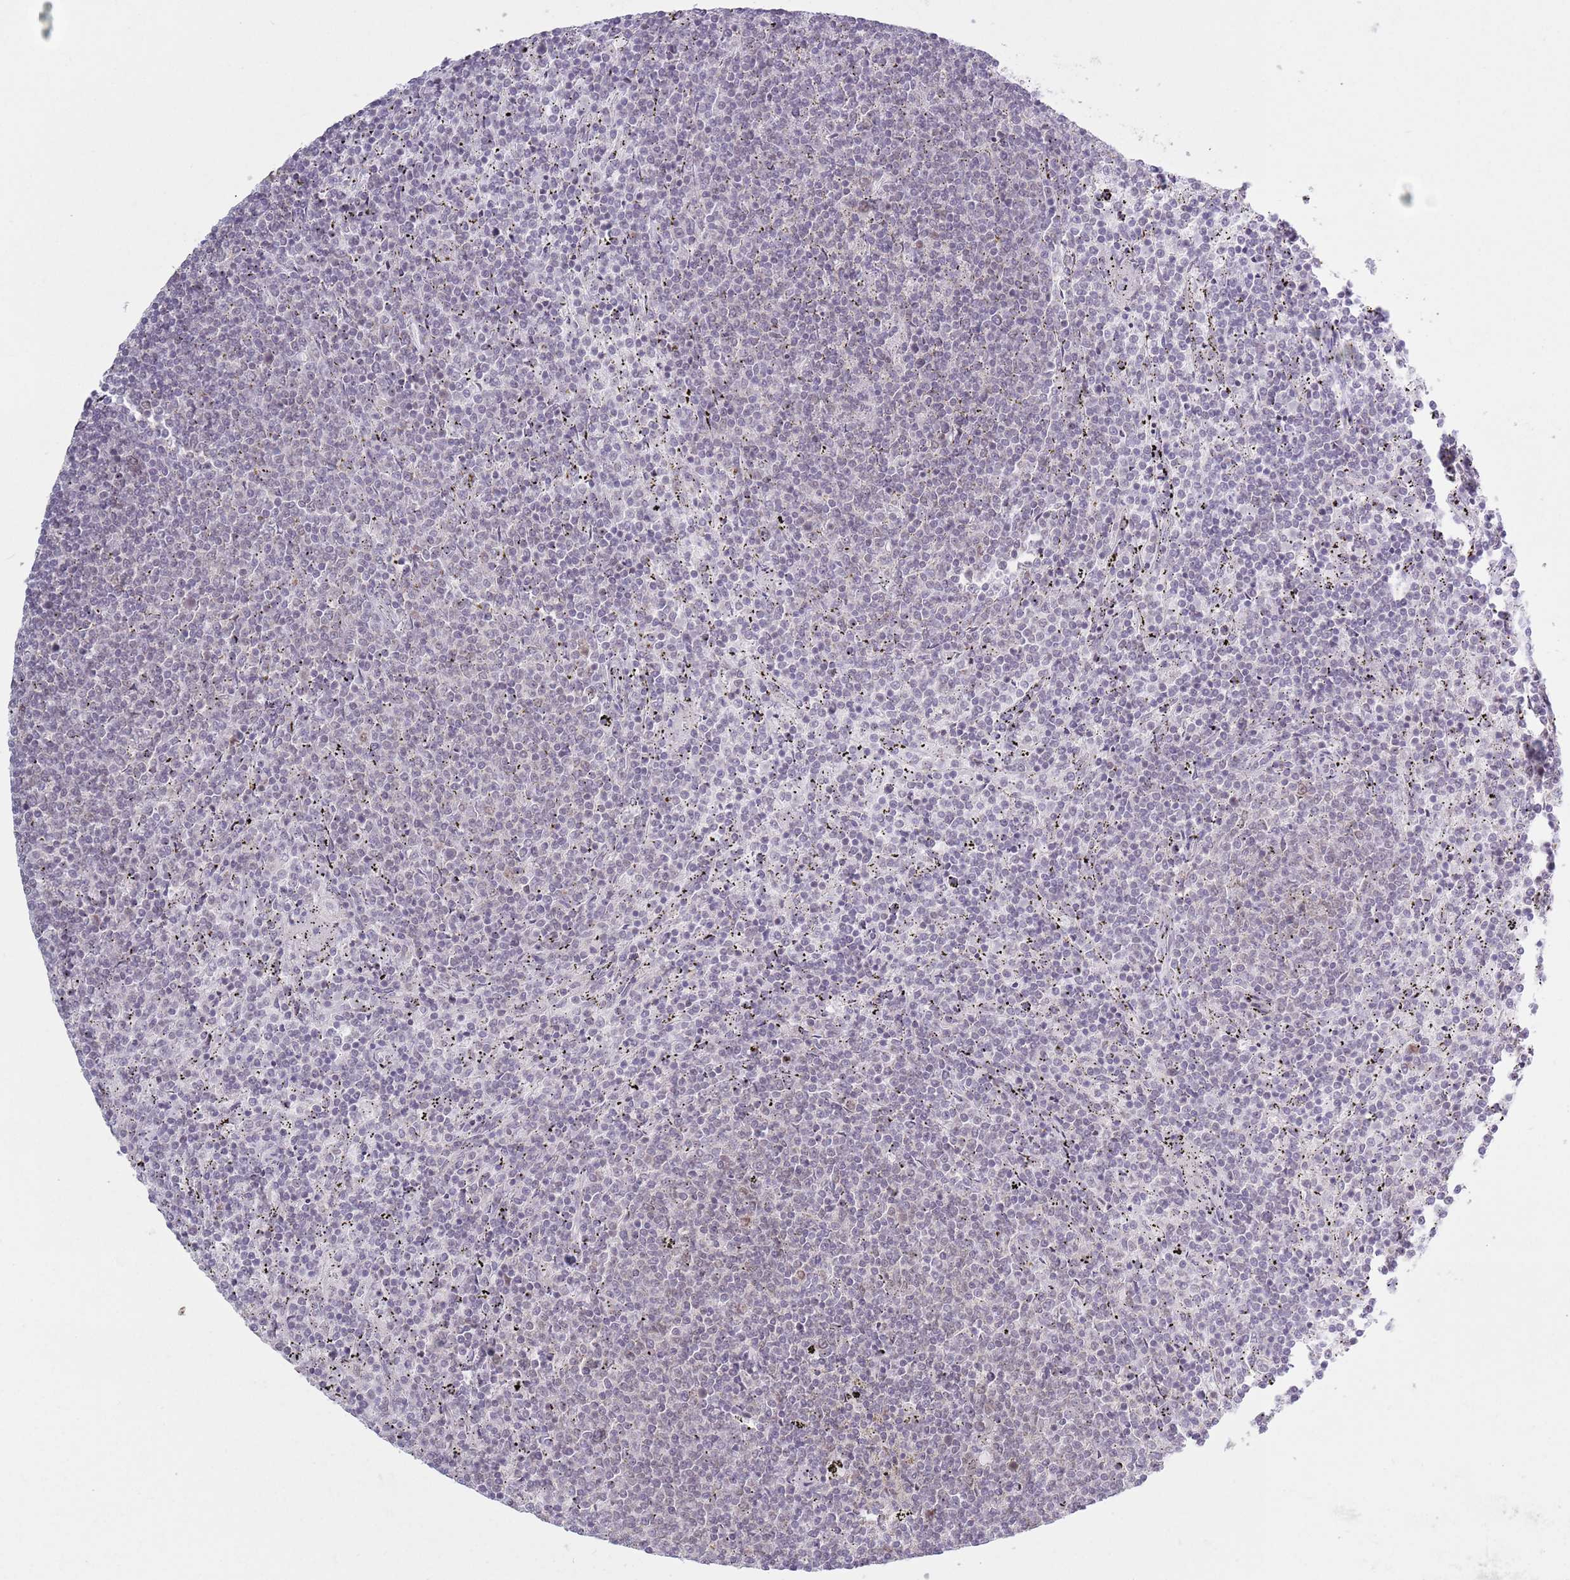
{"staining": {"intensity": "negative", "quantity": "none", "location": "none"}, "tissue": "lymphoma", "cell_type": "Tumor cells", "image_type": "cancer", "snomed": [{"axis": "morphology", "description": "Malignant lymphoma, non-Hodgkin's type, Low grade"}, {"axis": "topography", "description": "Spleen"}], "caption": "Immunohistochemistry micrograph of neoplastic tissue: low-grade malignant lymphoma, non-Hodgkin's type stained with DAB (3,3'-diaminobenzidine) displays no significant protein expression in tumor cells.", "gene": "MRPL34", "patient": {"sex": "female", "age": 50}}